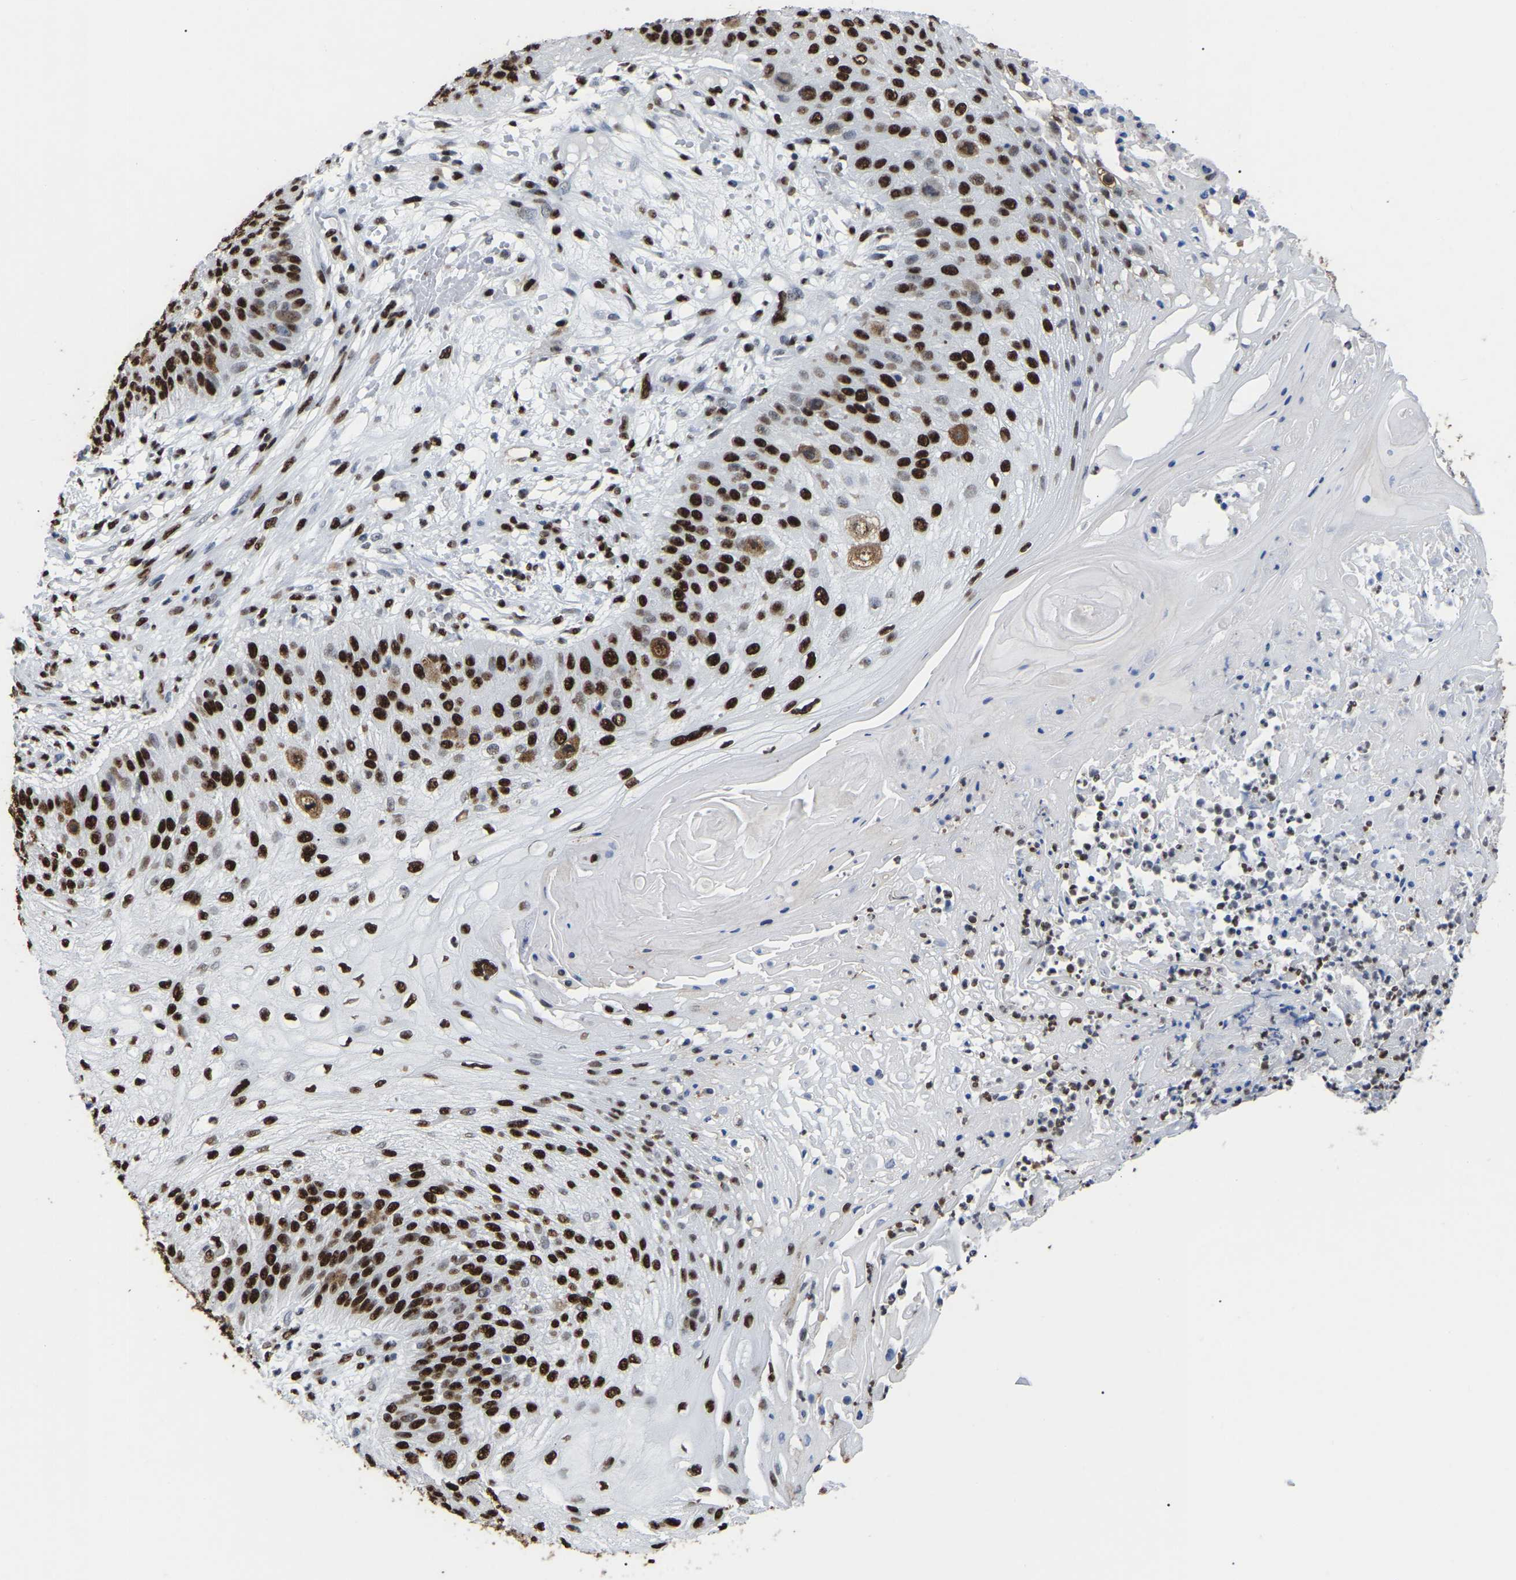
{"staining": {"intensity": "strong", "quantity": ">75%", "location": "nuclear"}, "tissue": "skin cancer", "cell_type": "Tumor cells", "image_type": "cancer", "snomed": [{"axis": "morphology", "description": "Squamous cell carcinoma, NOS"}, {"axis": "topography", "description": "Skin"}], "caption": "High-magnification brightfield microscopy of squamous cell carcinoma (skin) stained with DAB (brown) and counterstained with hematoxylin (blue). tumor cells exhibit strong nuclear expression is appreciated in about>75% of cells.", "gene": "RBL2", "patient": {"sex": "female", "age": 80}}